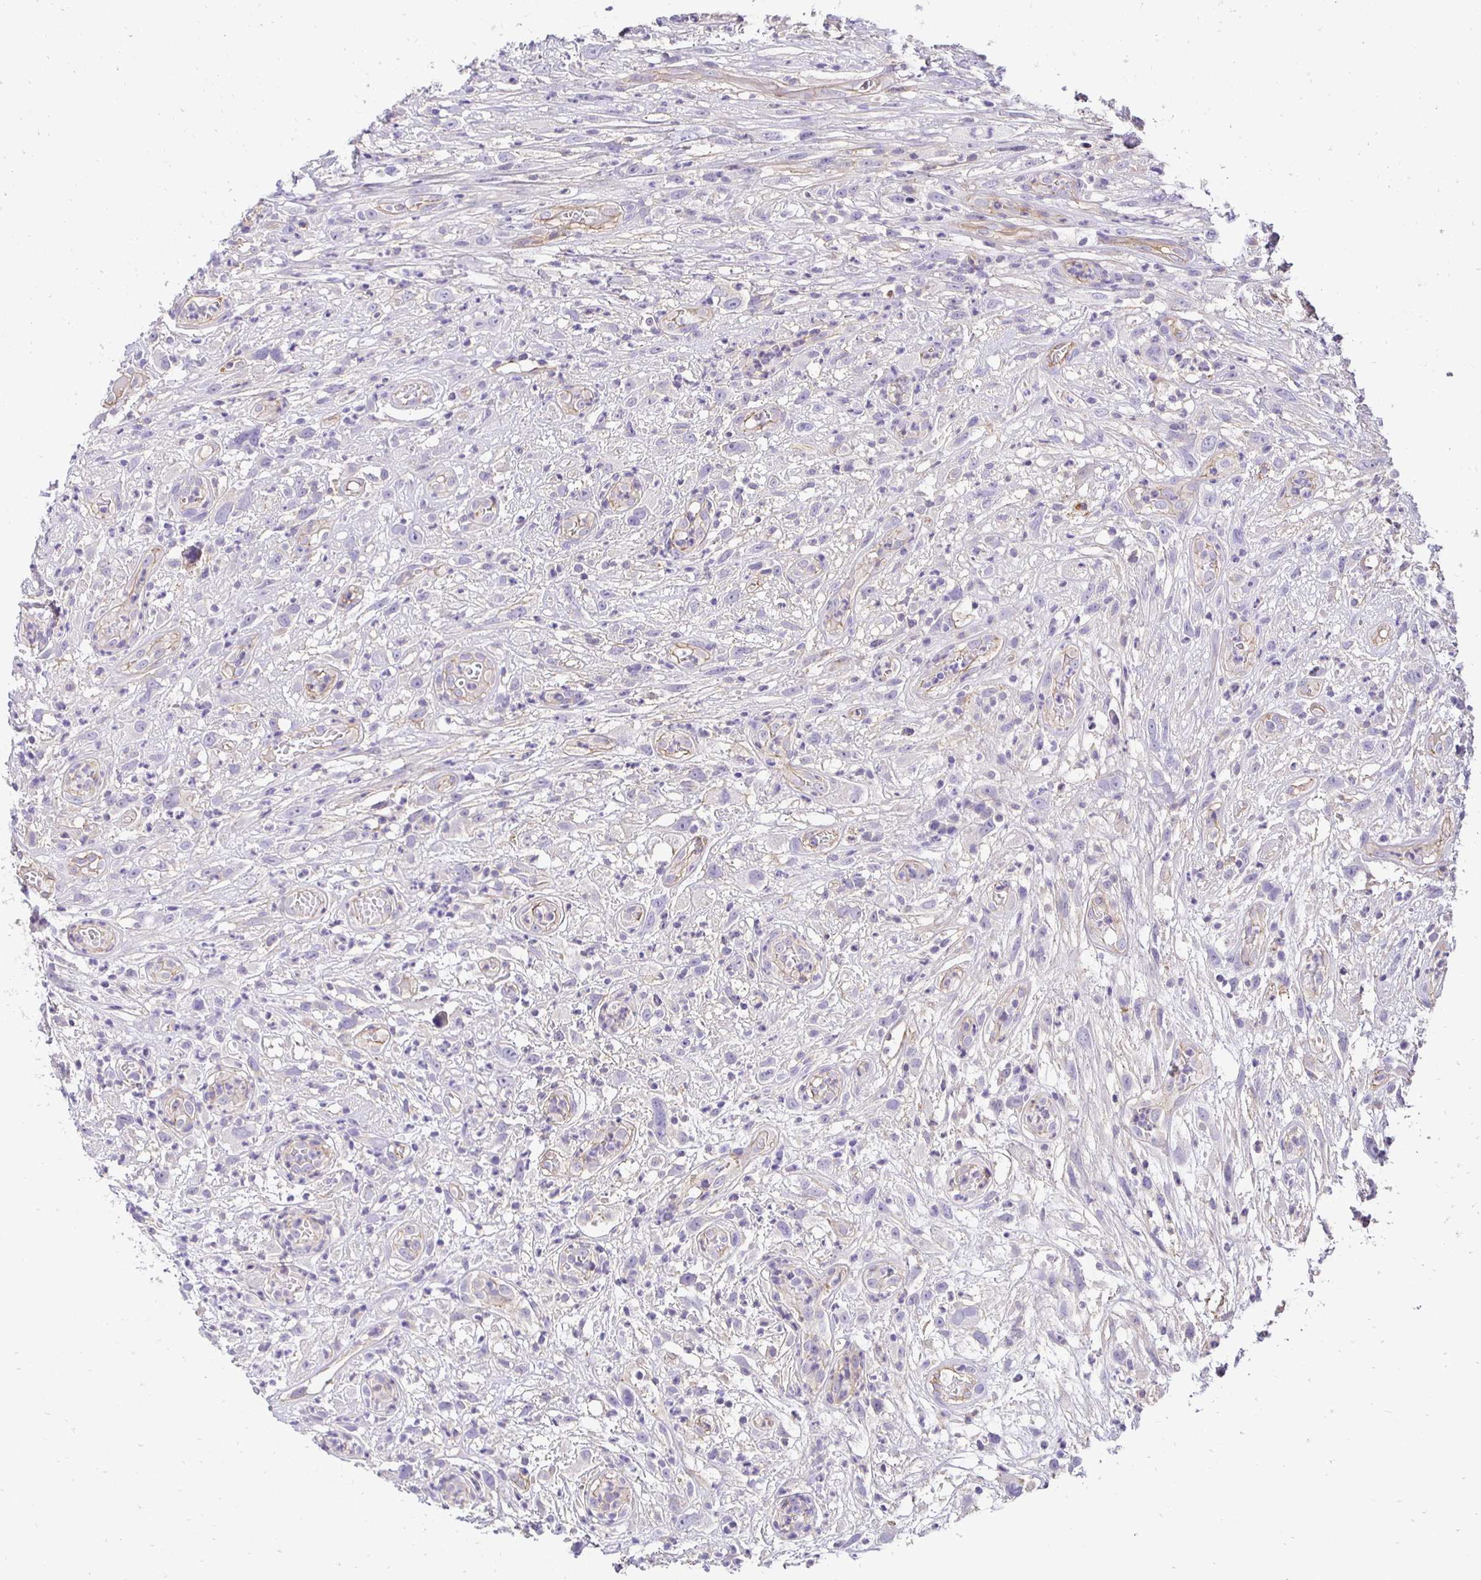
{"staining": {"intensity": "negative", "quantity": "none", "location": "none"}, "tissue": "head and neck cancer", "cell_type": "Tumor cells", "image_type": "cancer", "snomed": [{"axis": "morphology", "description": "Squamous cell carcinoma, NOS"}, {"axis": "topography", "description": "Head-Neck"}], "caption": "Tumor cells show no significant staining in head and neck cancer.", "gene": "SLC9A1", "patient": {"sex": "male", "age": 65}}